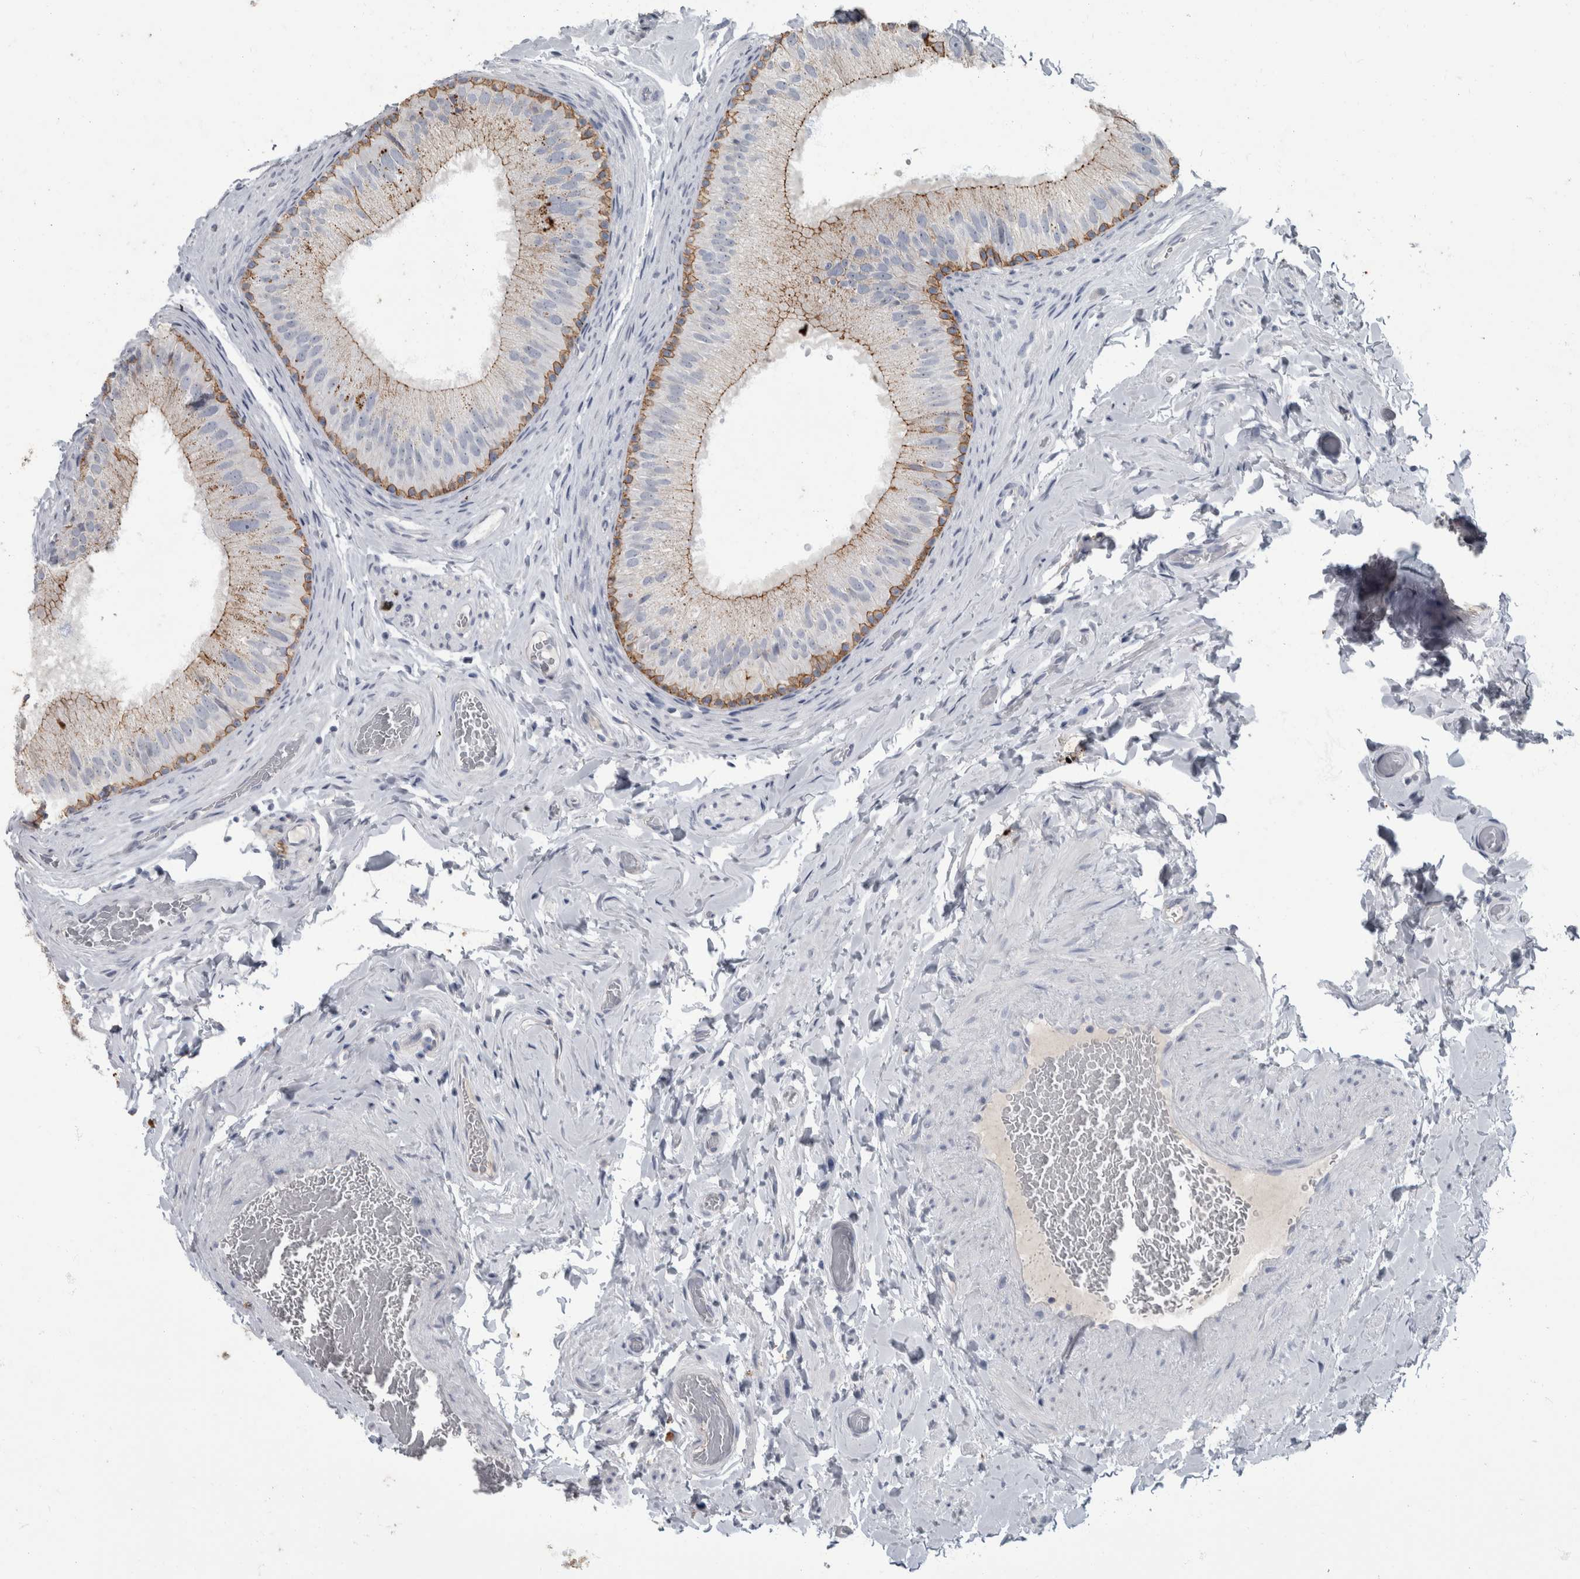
{"staining": {"intensity": "moderate", "quantity": "25%-75%", "location": "cytoplasmic/membranous"}, "tissue": "epididymis", "cell_type": "Glandular cells", "image_type": "normal", "snomed": [{"axis": "morphology", "description": "Normal tissue, NOS"}, {"axis": "topography", "description": "Vascular tissue"}, {"axis": "topography", "description": "Epididymis"}], "caption": "Moderate cytoplasmic/membranous expression is identified in about 25%-75% of glandular cells in benign epididymis. Using DAB (3,3'-diaminobenzidine) (brown) and hematoxylin (blue) stains, captured at high magnification using brightfield microscopy.", "gene": "DSG2", "patient": {"sex": "male", "age": 49}}